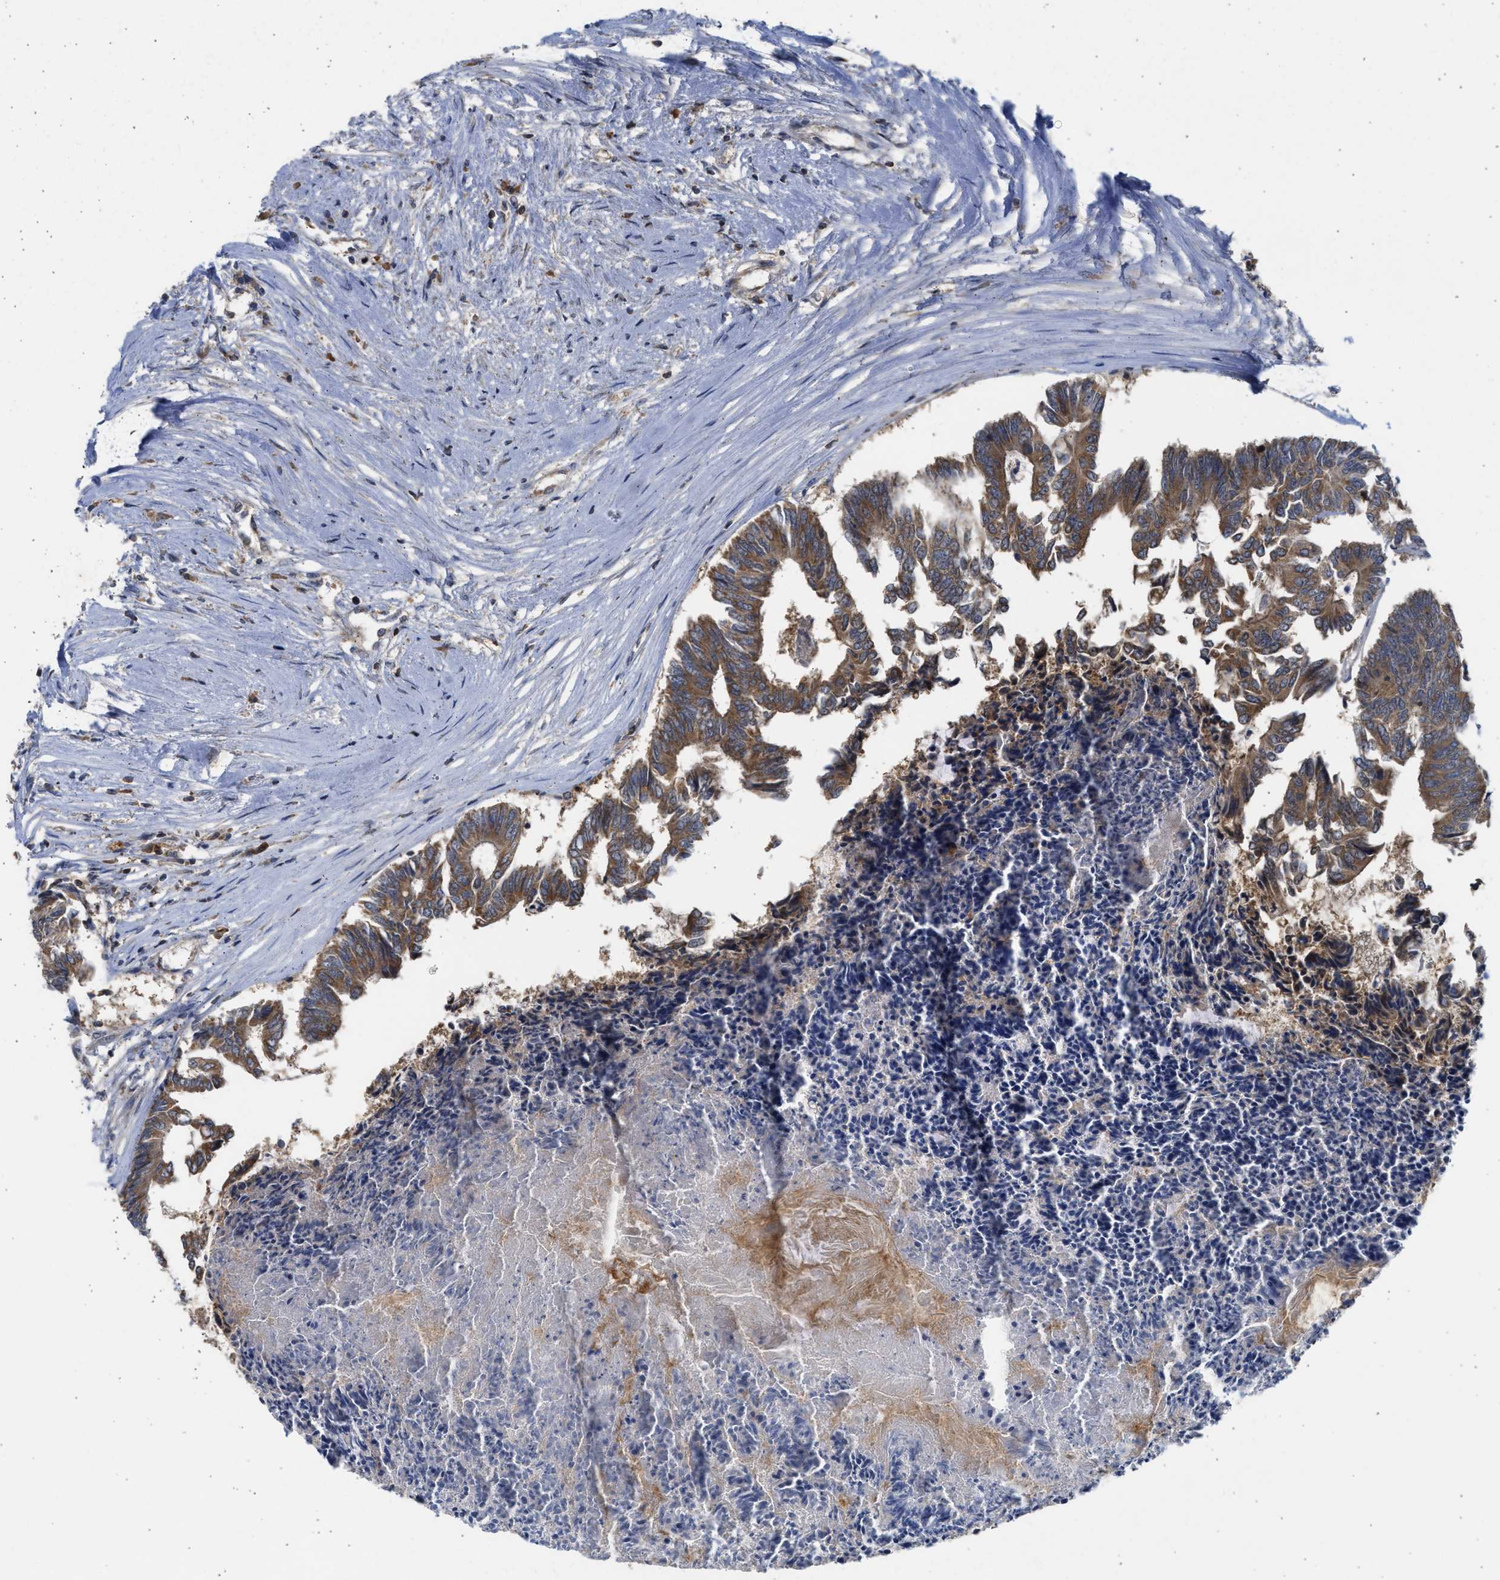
{"staining": {"intensity": "moderate", "quantity": ">75%", "location": "cytoplasmic/membranous"}, "tissue": "colorectal cancer", "cell_type": "Tumor cells", "image_type": "cancer", "snomed": [{"axis": "morphology", "description": "Adenocarcinoma, NOS"}, {"axis": "topography", "description": "Rectum"}], "caption": "Tumor cells reveal medium levels of moderate cytoplasmic/membranous positivity in approximately >75% of cells in human colorectal adenocarcinoma. (Stains: DAB (3,3'-diaminobenzidine) in brown, nuclei in blue, Microscopy: brightfield microscopy at high magnification).", "gene": "CYP1A1", "patient": {"sex": "male", "age": 63}}